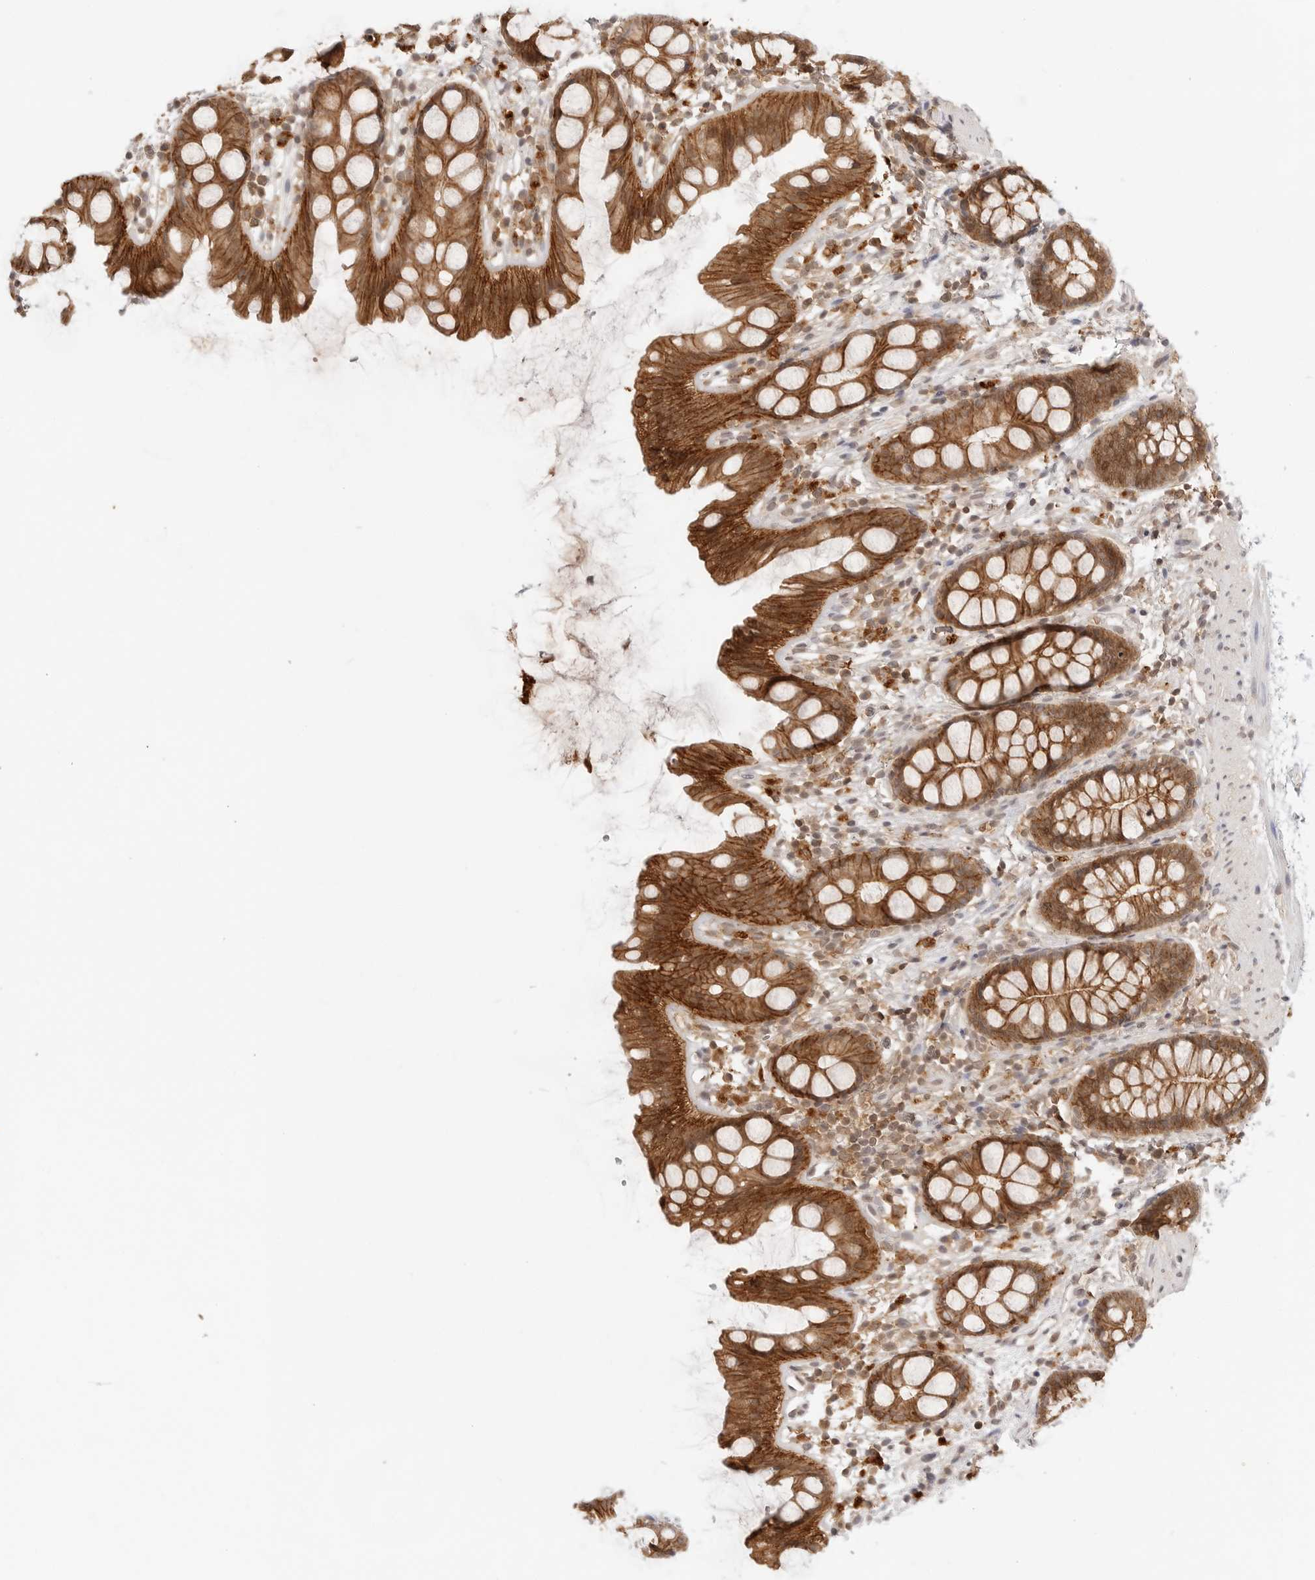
{"staining": {"intensity": "strong", "quantity": ">75%", "location": "cytoplasmic/membranous"}, "tissue": "rectum", "cell_type": "Glandular cells", "image_type": "normal", "snomed": [{"axis": "morphology", "description": "Normal tissue, NOS"}, {"axis": "topography", "description": "Rectum"}], "caption": "Rectum was stained to show a protein in brown. There is high levels of strong cytoplasmic/membranous positivity in about >75% of glandular cells.", "gene": "EPHA1", "patient": {"sex": "female", "age": 65}}